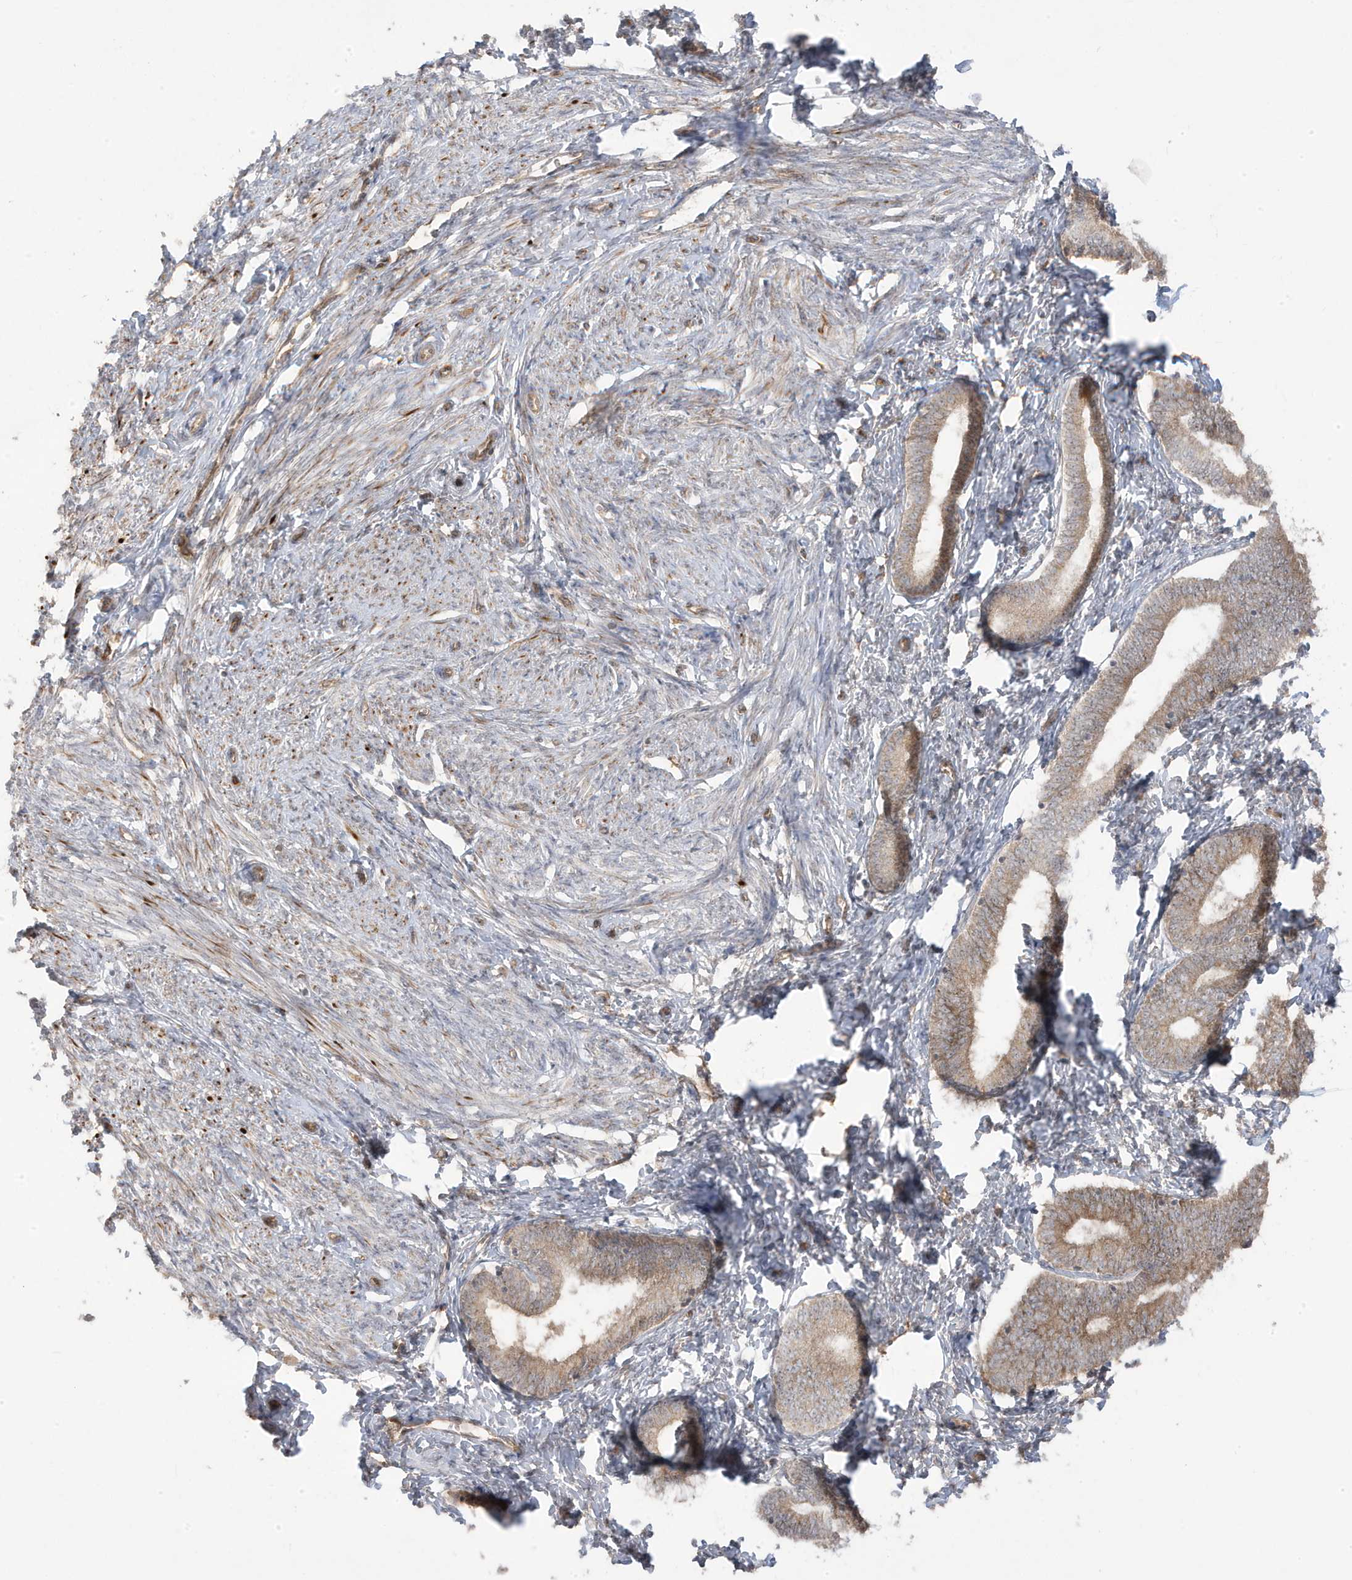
{"staining": {"intensity": "negative", "quantity": "none", "location": "none"}, "tissue": "endometrium", "cell_type": "Cells in endometrial stroma", "image_type": "normal", "snomed": [{"axis": "morphology", "description": "Normal tissue, NOS"}, {"axis": "topography", "description": "Endometrium"}], "caption": "DAB (3,3'-diaminobenzidine) immunohistochemical staining of unremarkable human endometrium displays no significant staining in cells in endometrial stroma.", "gene": "DNAJC12", "patient": {"sex": "female", "age": 72}}